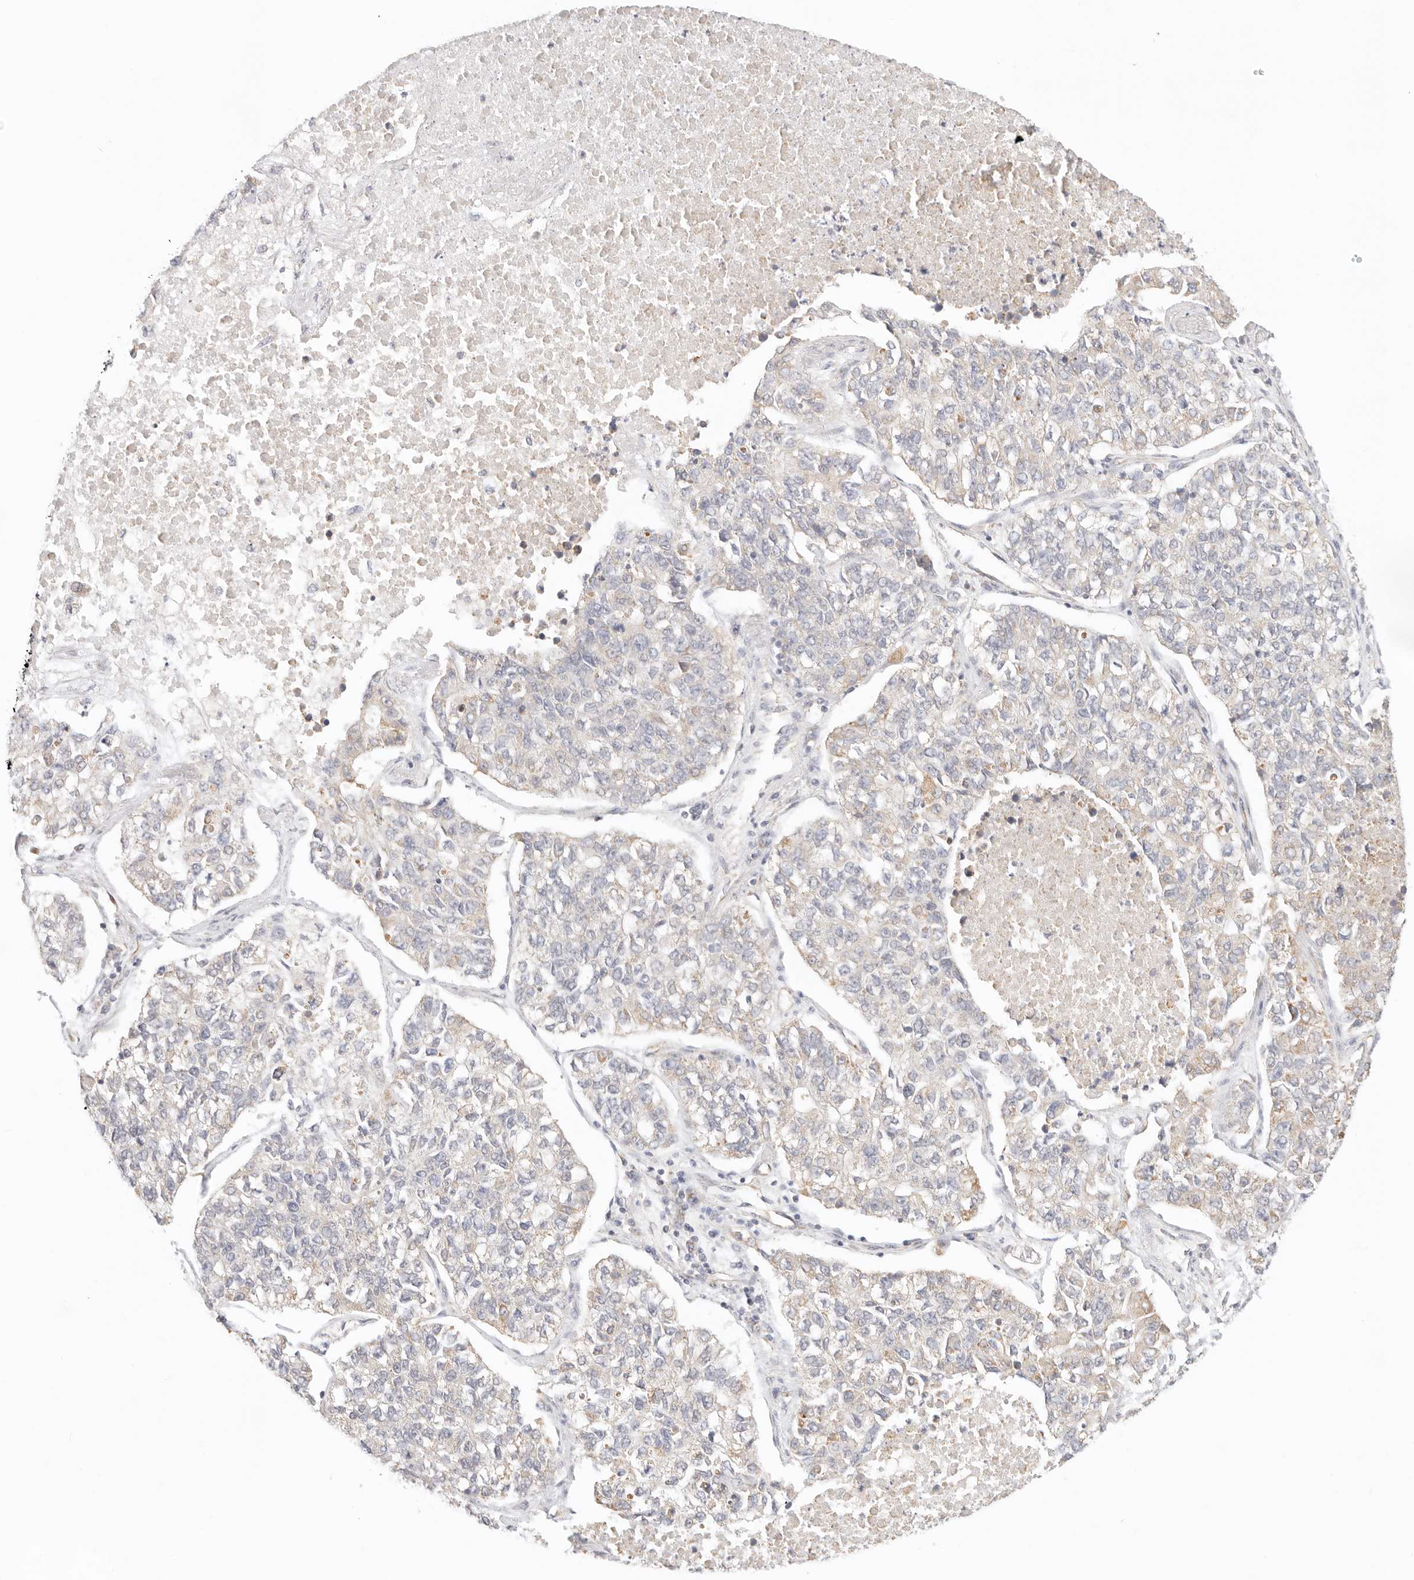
{"staining": {"intensity": "weak", "quantity": "<25%", "location": "cytoplasmic/membranous"}, "tissue": "lung cancer", "cell_type": "Tumor cells", "image_type": "cancer", "snomed": [{"axis": "morphology", "description": "Adenocarcinoma, NOS"}, {"axis": "topography", "description": "Lung"}], "caption": "IHC of adenocarcinoma (lung) shows no expression in tumor cells.", "gene": "ZC3H11A", "patient": {"sex": "male", "age": 49}}